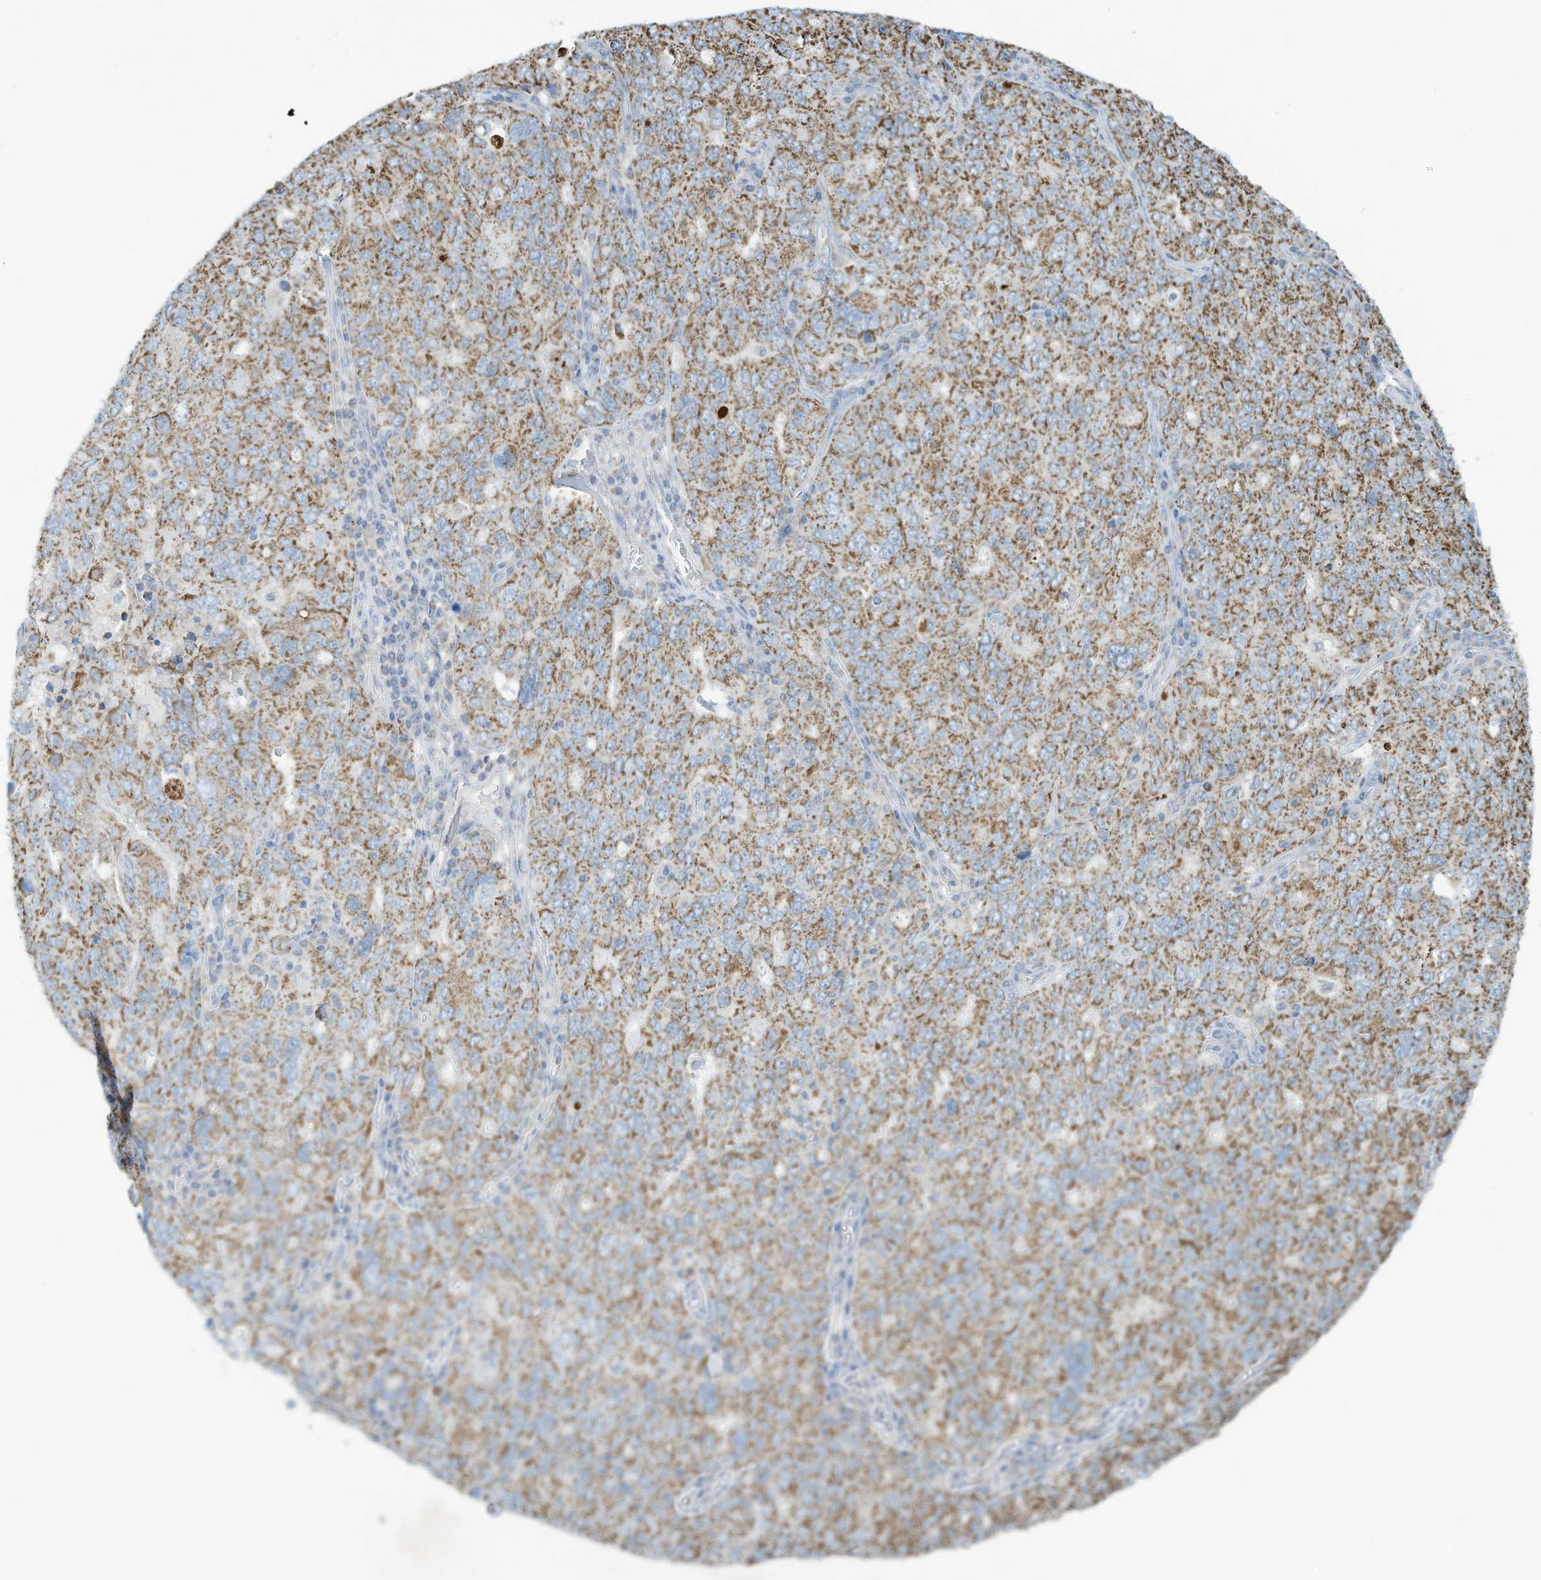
{"staining": {"intensity": "moderate", "quantity": ">75%", "location": "cytoplasmic/membranous"}, "tissue": "ovarian cancer", "cell_type": "Tumor cells", "image_type": "cancer", "snomed": [{"axis": "morphology", "description": "Carcinoma, endometroid"}, {"axis": "topography", "description": "Ovary"}], "caption": "The micrograph exhibits a brown stain indicating the presence of a protein in the cytoplasmic/membranous of tumor cells in ovarian cancer.", "gene": "NLN", "patient": {"sex": "female", "age": 62}}